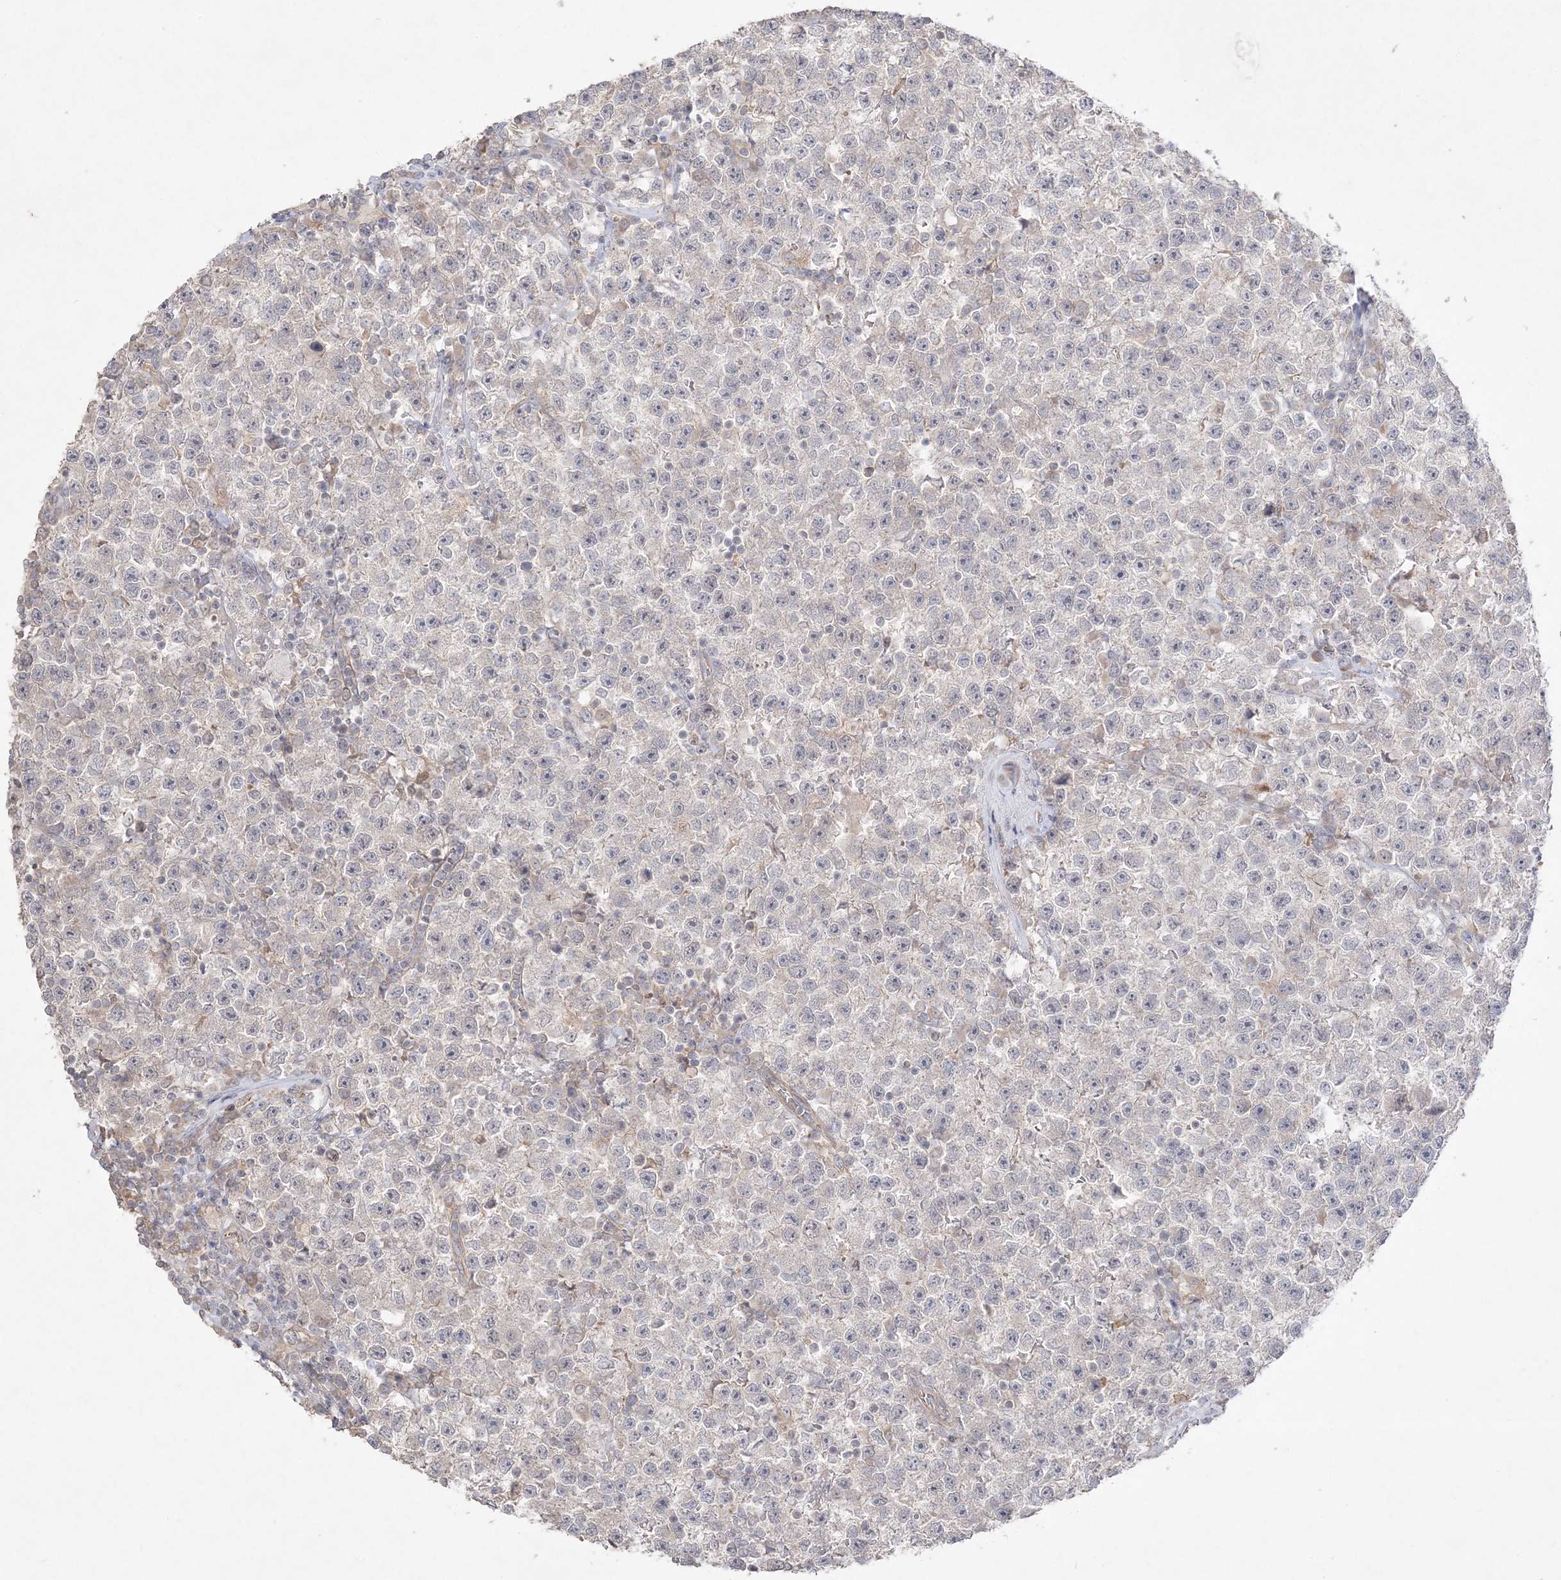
{"staining": {"intensity": "negative", "quantity": "none", "location": "none"}, "tissue": "testis cancer", "cell_type": "Tumor cells", "image_type": "cancer", "snomed": [{"axis": "morphology", "description": "Seminoma, NOS"}, {"axis": "topography", "description": "Testis"}], "caption": "DAB (3,3'-diaminobenzidine) immunohistochemical staining of human seminoma (testis) shows no significant expression in tumor cells. The staining was performed using DAB to visualize the protein expression in brown, while the nuclei were stained in blue with hematoxylin (Magnification: 20x).", "gene": "SH3BP4", "patient": {"sex": "male", "age": 22}}